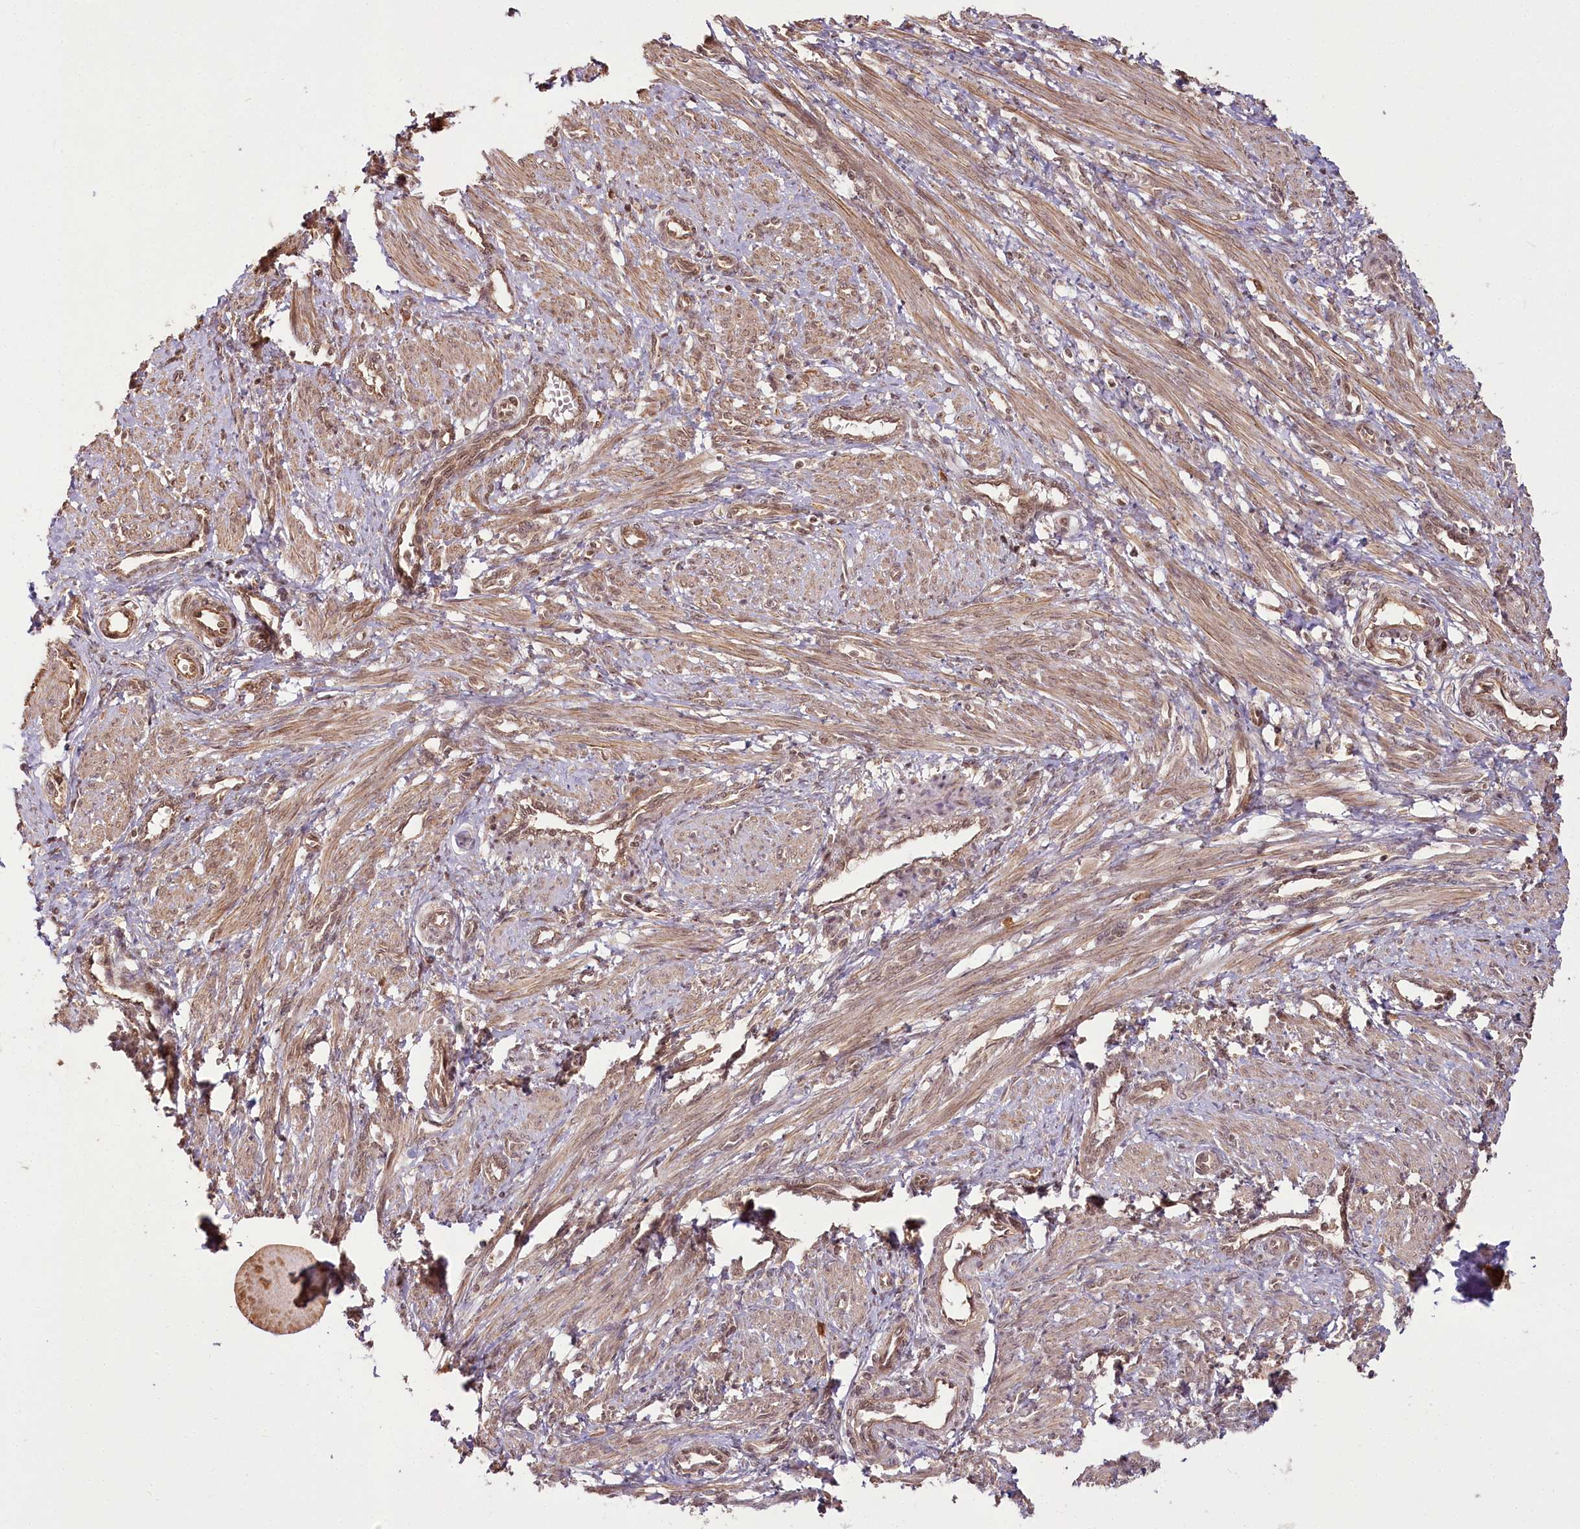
{"staining": {"intensity": "moderate", "quantity": ">75%", "location": "cytoplasmic/membranous"}, "tissue": "smooth muscle", "cell_type": "Smooth muscle cells", "image_type": "normal", "snomed": [{"axis": "morphology", "description": "Normal tissue, NOS"}, {"axis": "topography", "description": "Endometrium"}], "caption": "Protein analysis of benign smooth muscle demonstrates moderate cytoplasmic/membranous expression in about >75% of smooth muscle cells. (DAB = brown stain, brightfield microscopy at high magnification).", "gene": "R3HDM2", "patient": {"sex": "female", "age": 33}}